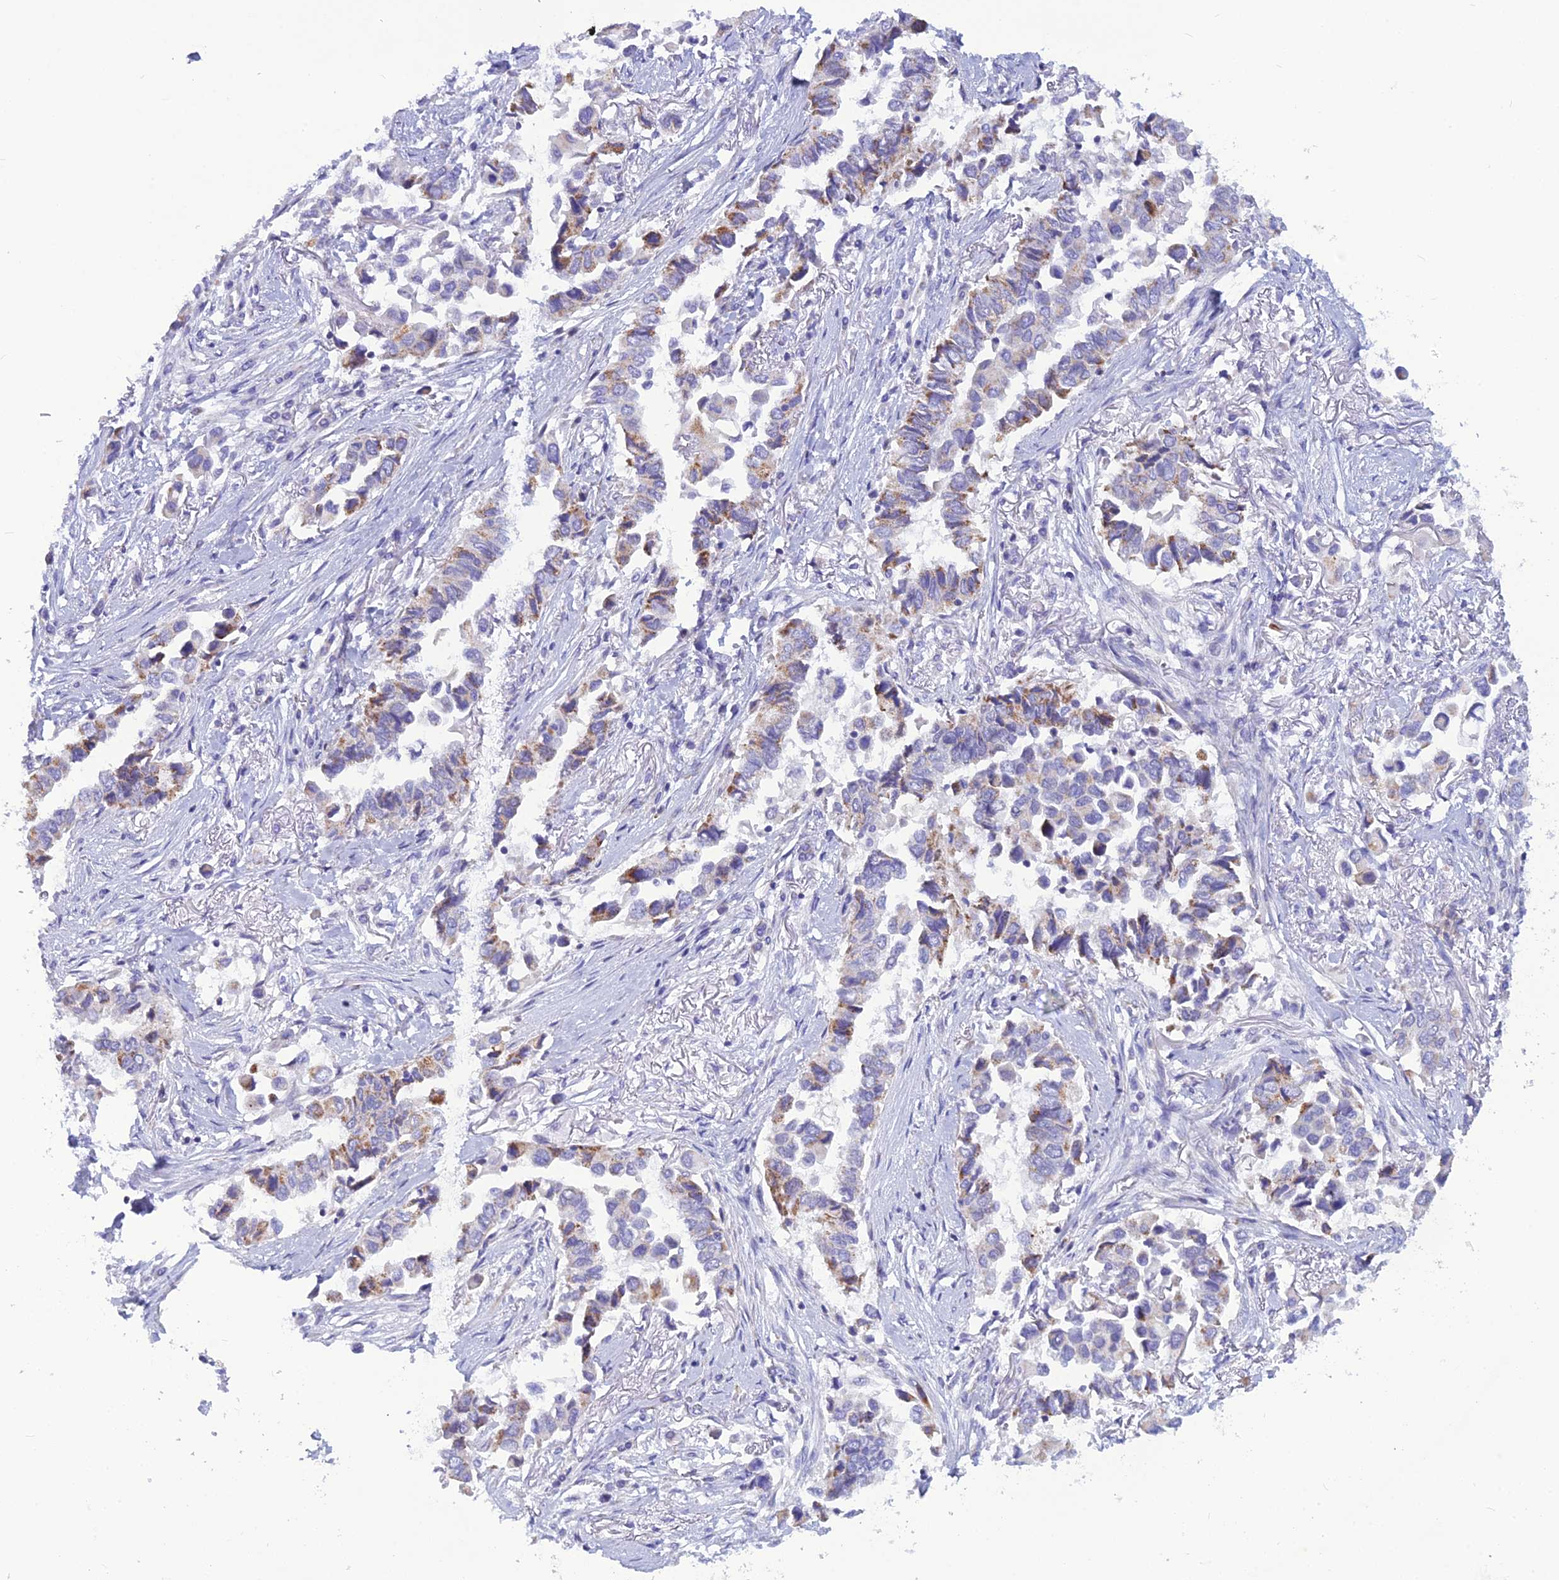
{"staining": {"intensity": "moderate", "quantity": "25%-75%", "location": "cytoplasmic/membranous"}, "tissue": "lung cancer", "cell_type": "Tumor cells", "image_type": "cancer", "snomed": [{"axis": "morphology", "description": "Adenocarcinoma, NOS"}, {"axis": "topography", "description": "Lung"}], "caption": "Immunohistochemical staining of human lung adenocarcinoma reveals medium levels of moderate cytoplasmic/membranous protein expression in about 25%-75% of tumor cells.", "gene": "POMGNT1", "patient": {"sex": "female", "age": 76}}